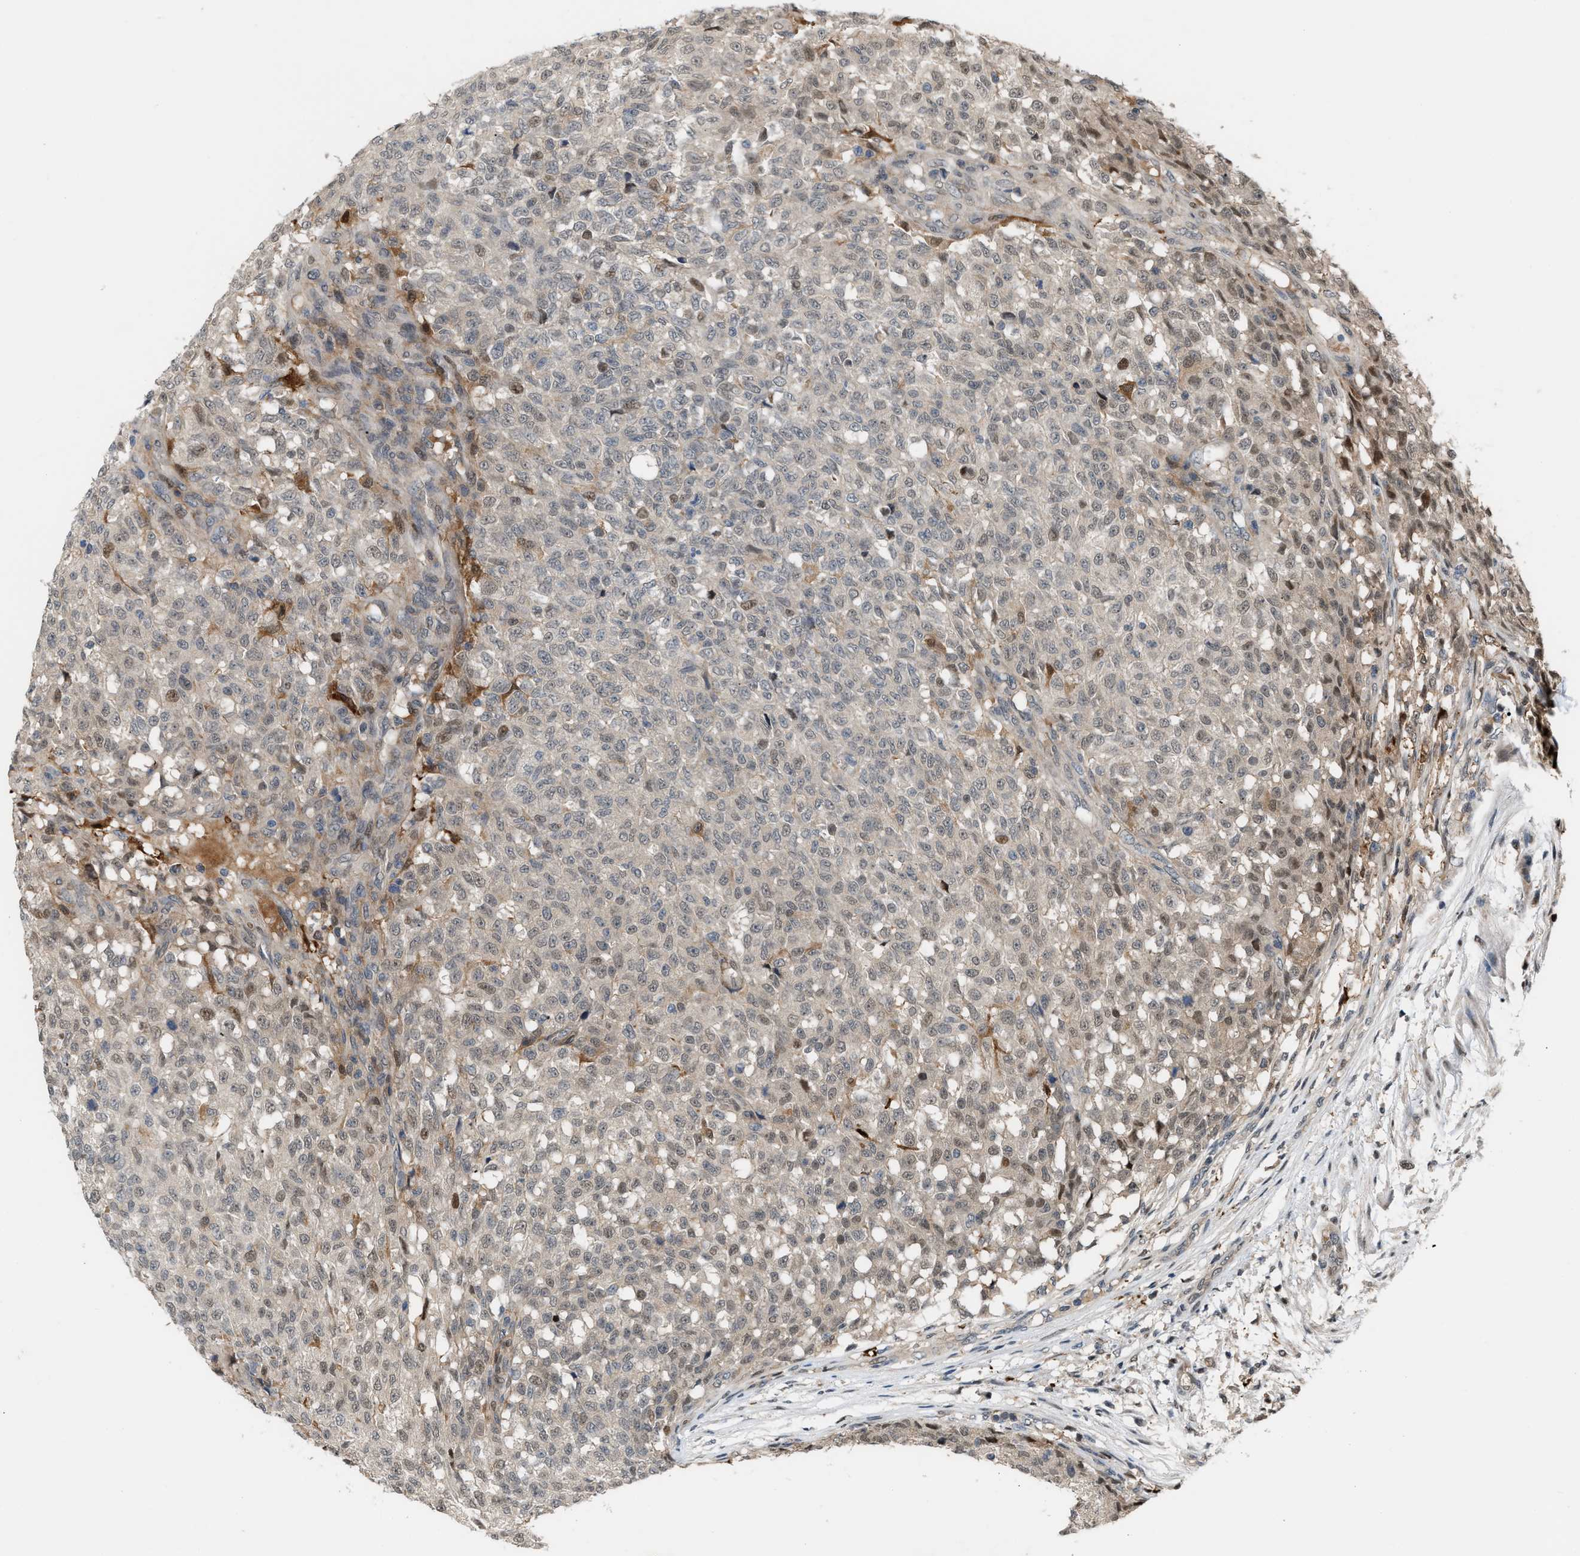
{"staining": {"intensity": "weak", "quantity": "25%-75%", "location": "cytoplasmic/membranous,nuclear"}, "tissue": "testis cancer", "cell_type": "Tumor cells", "image_type": "cancer", "snomed": [{"axis": "morphology", "description": "Seminoma, NOS"}, {"axis": "topography", "description": "Testis"}], "caption": "Testis cancer (seminoma) stained with a protein marker exhibits weak staining in tumor cells.", "gene": "RFFL", "patient": {"sex": "male", "age": 59}}